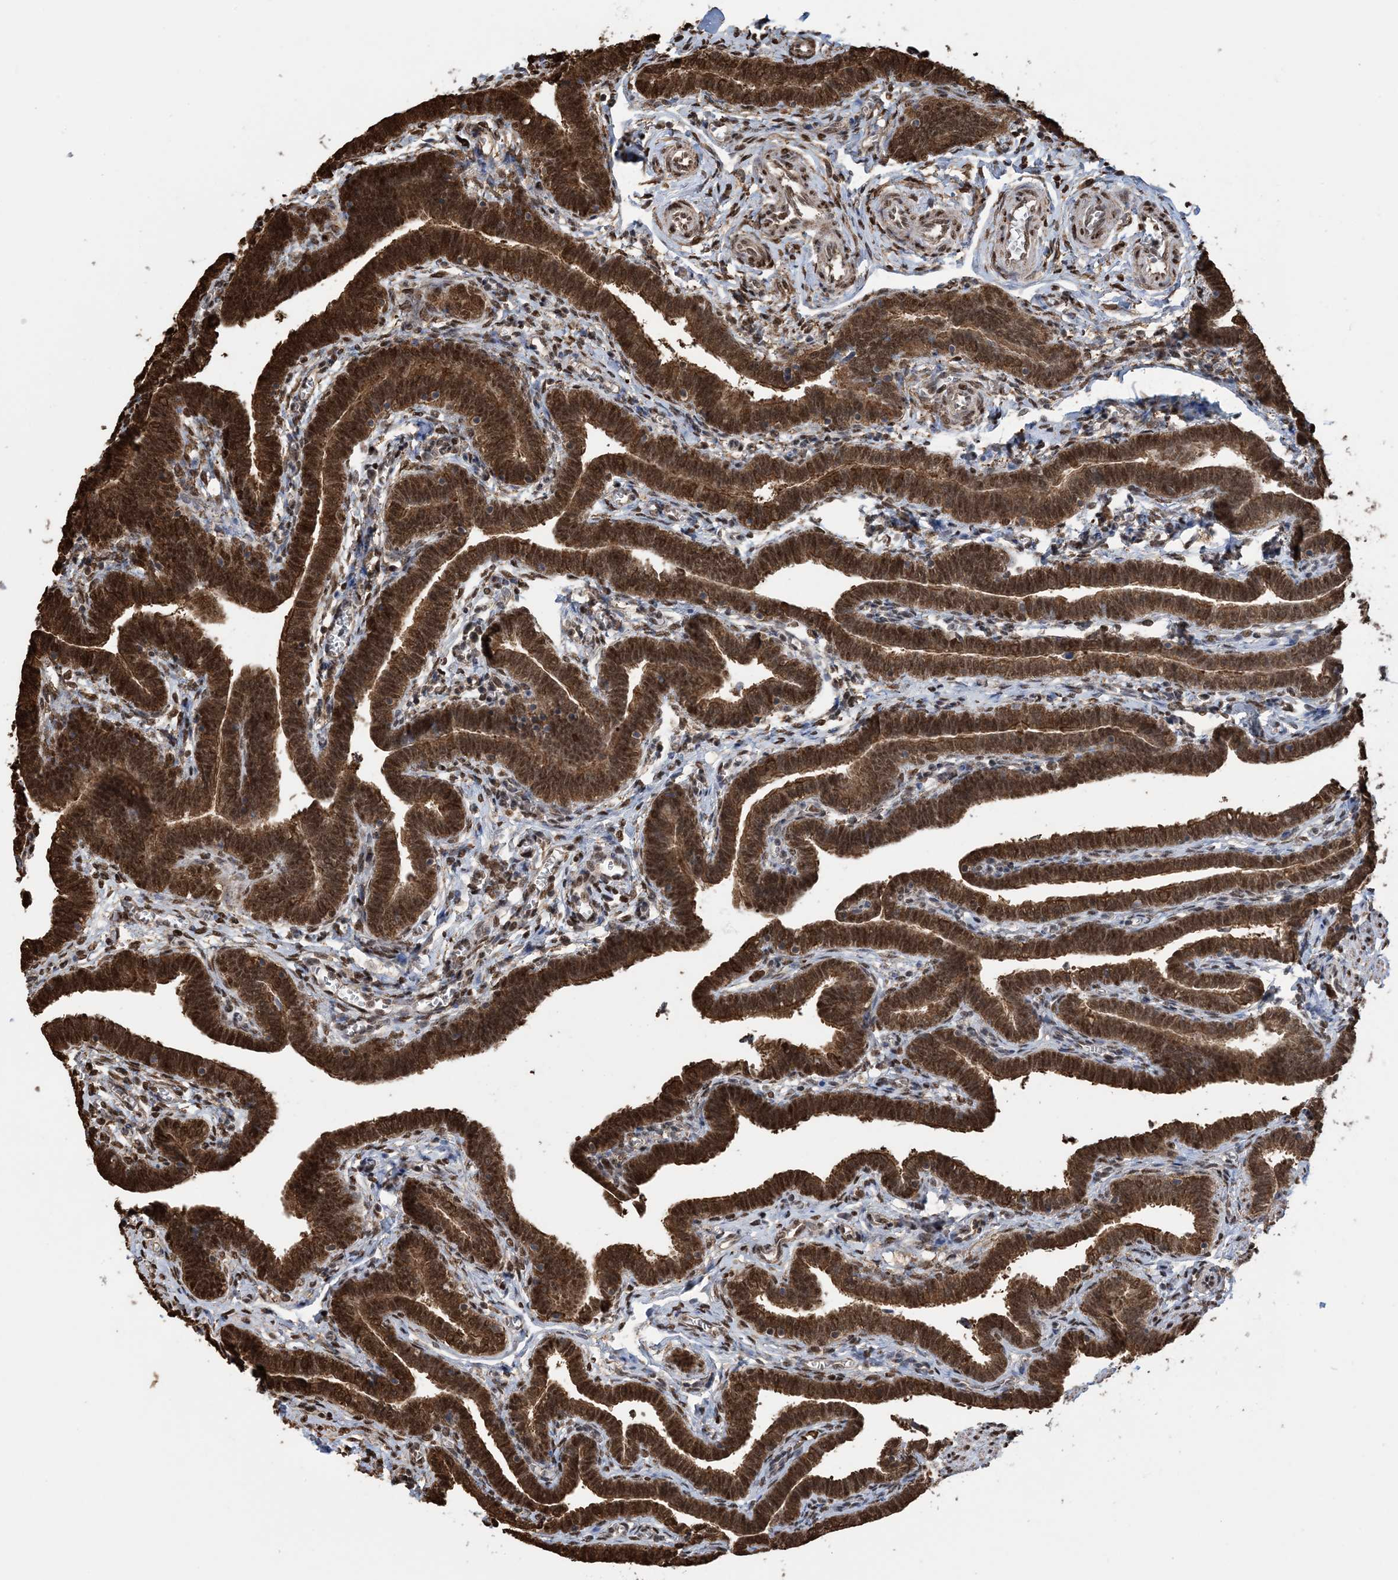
{"staining": {"intensity": "strong", "quantity": ">75%", "location": "cytoplasmic/membranous,nuclear"}, "tissue": "fallopian tube", "cell_type": "Glandular cells", "image_type": "normal", "snomed": [{"axis": "morphology", "description": "Normal tissue, NOS"}, {"axis": "topography", "description": "Fallopian tube"}], "caption": "Strong cytoplasmic/membranous,nuclear protein positivity is present in about >75% of glandular cells in fallopian tube.", "gene": "HSPA1A", "patient": {"sex": "female", "age": 36}}